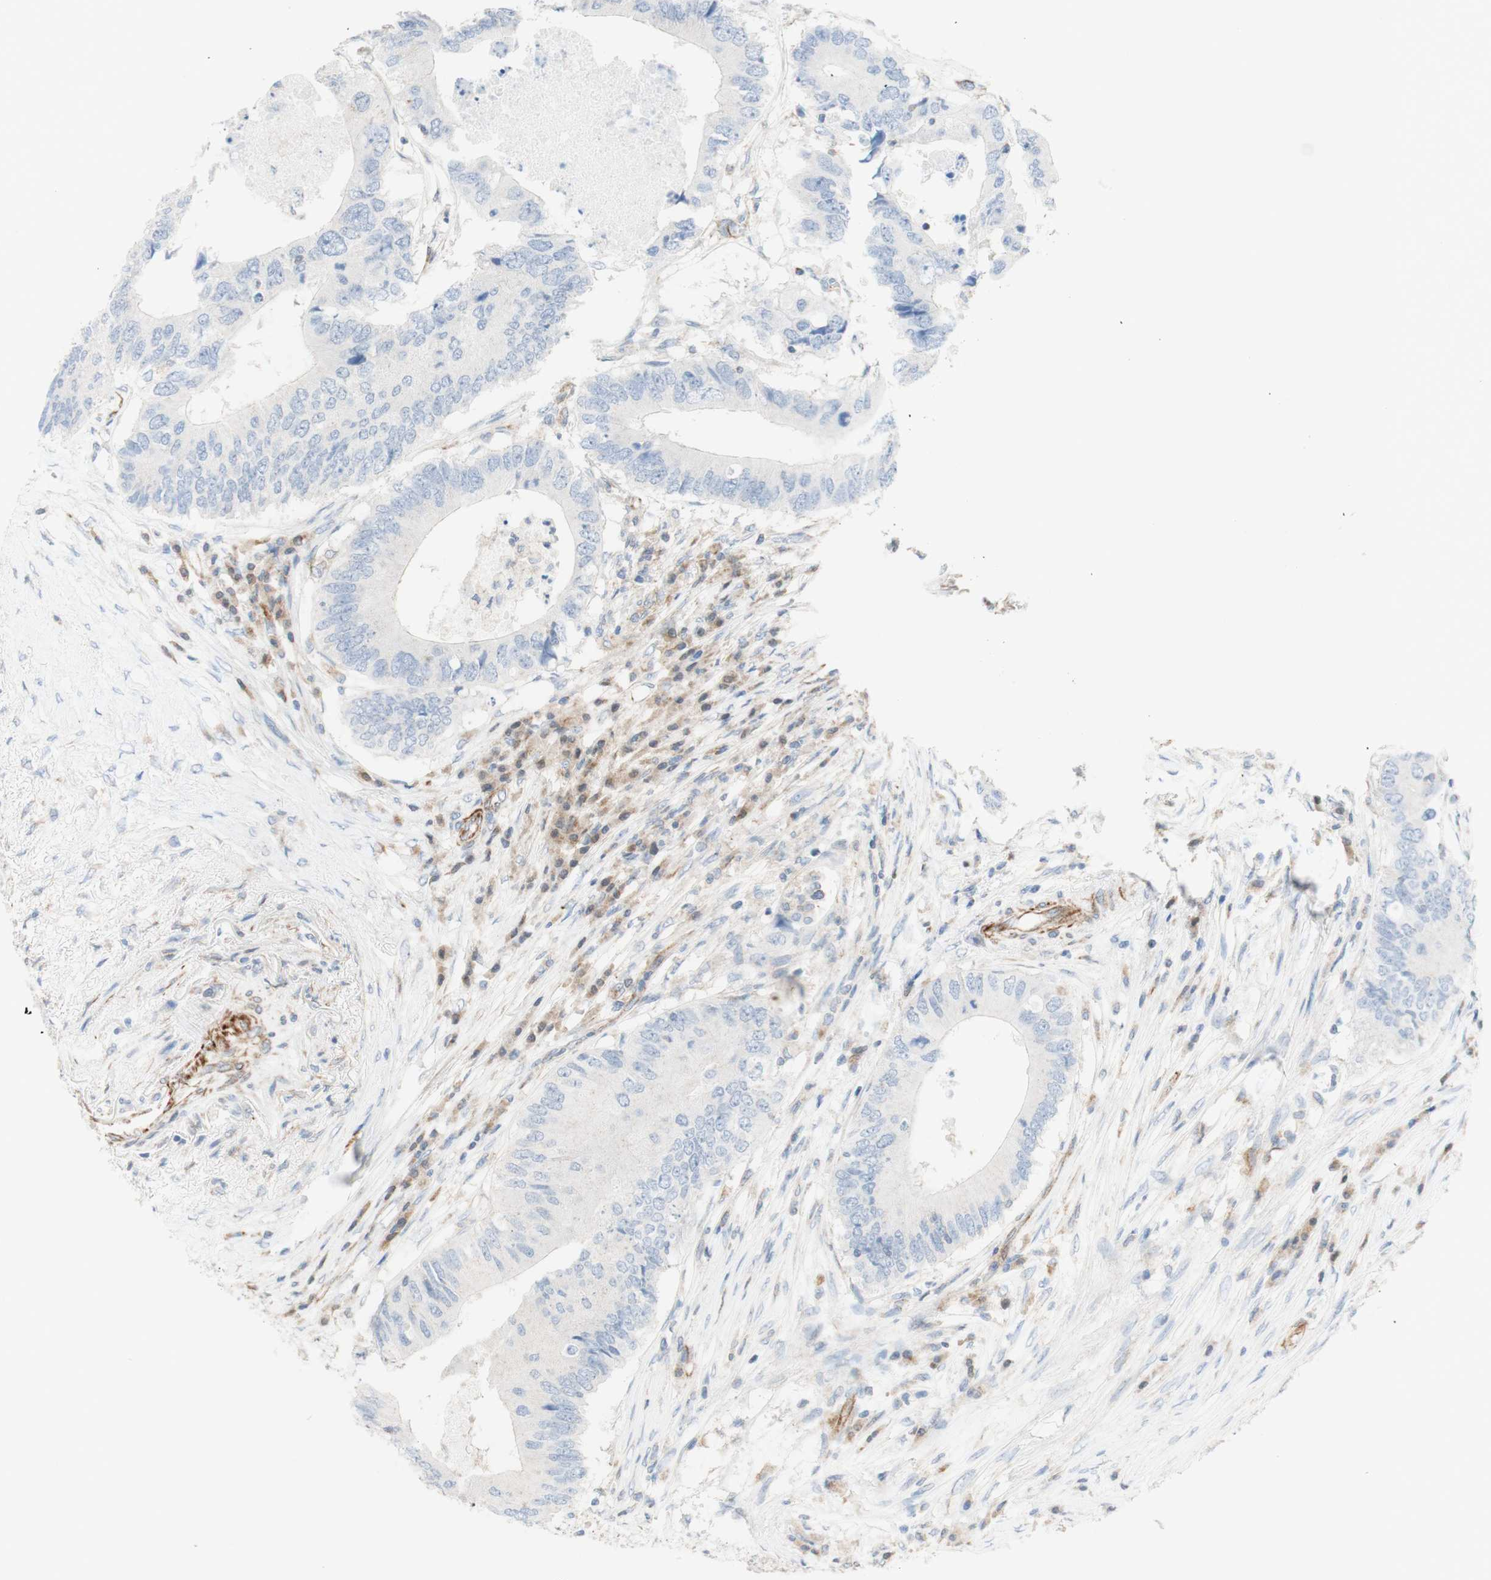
{"staining": {"intensity": "negative", "quantity": "none", "location": "none"}, "tissue": "colorectal cancer", "cell_type": "Tumor cells", "image_type": "cancer", "snomed": [{"axis": "morphology", "description": "Adenocarcinoma, NOS"}, {"axis": "topography", "description": "Colon"}], "caption": "Immunohistochemistry (IHC) of colorectal cancer (adenocarcinoma) displays no positivity in tumor cells.", "gene": "POU2AF1", "patient": {"sex": "male", "age": 71}}